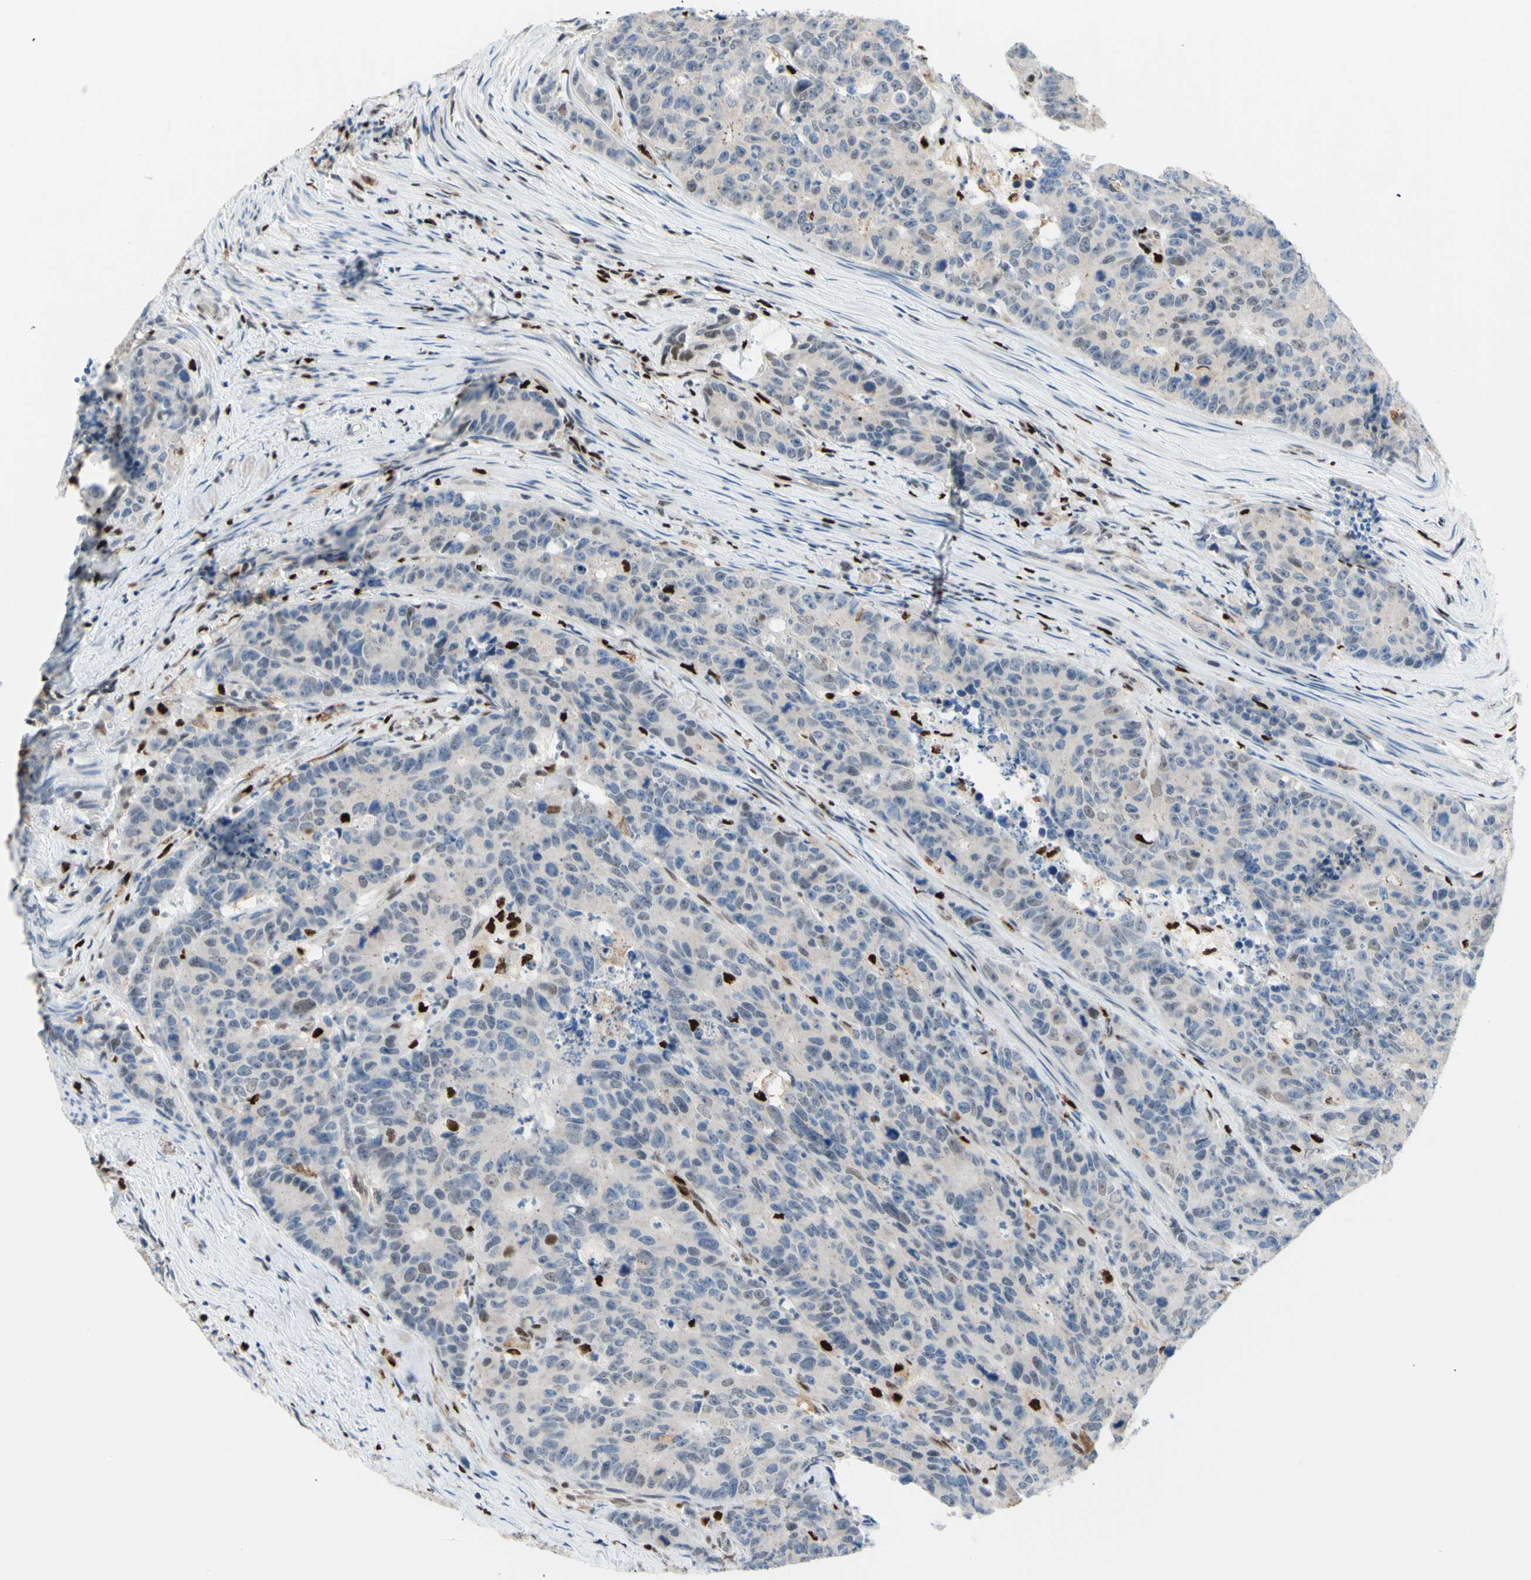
{"staining": {"intensity": "weak", "quantity": ">75%", "location": "cytoplasmic/membranous"}, "tissue": "colorectal cancer", "cell_type": "Tumor cells", "image_type": "cancer", "snomed": [{"axis": "morphology", "description": "Adenocarcinoma, NOS"}, {"axis": "topography", "description": "Colon"}], "caption": "This is an image of immunohistochemistry (IHC) staining of colorectal adenocarcinoma, which shows weak staining in the cytoplasmic/membranous of tumor cells.", "gene": "EED", "patient": {"sex": "female", "age": 86}}